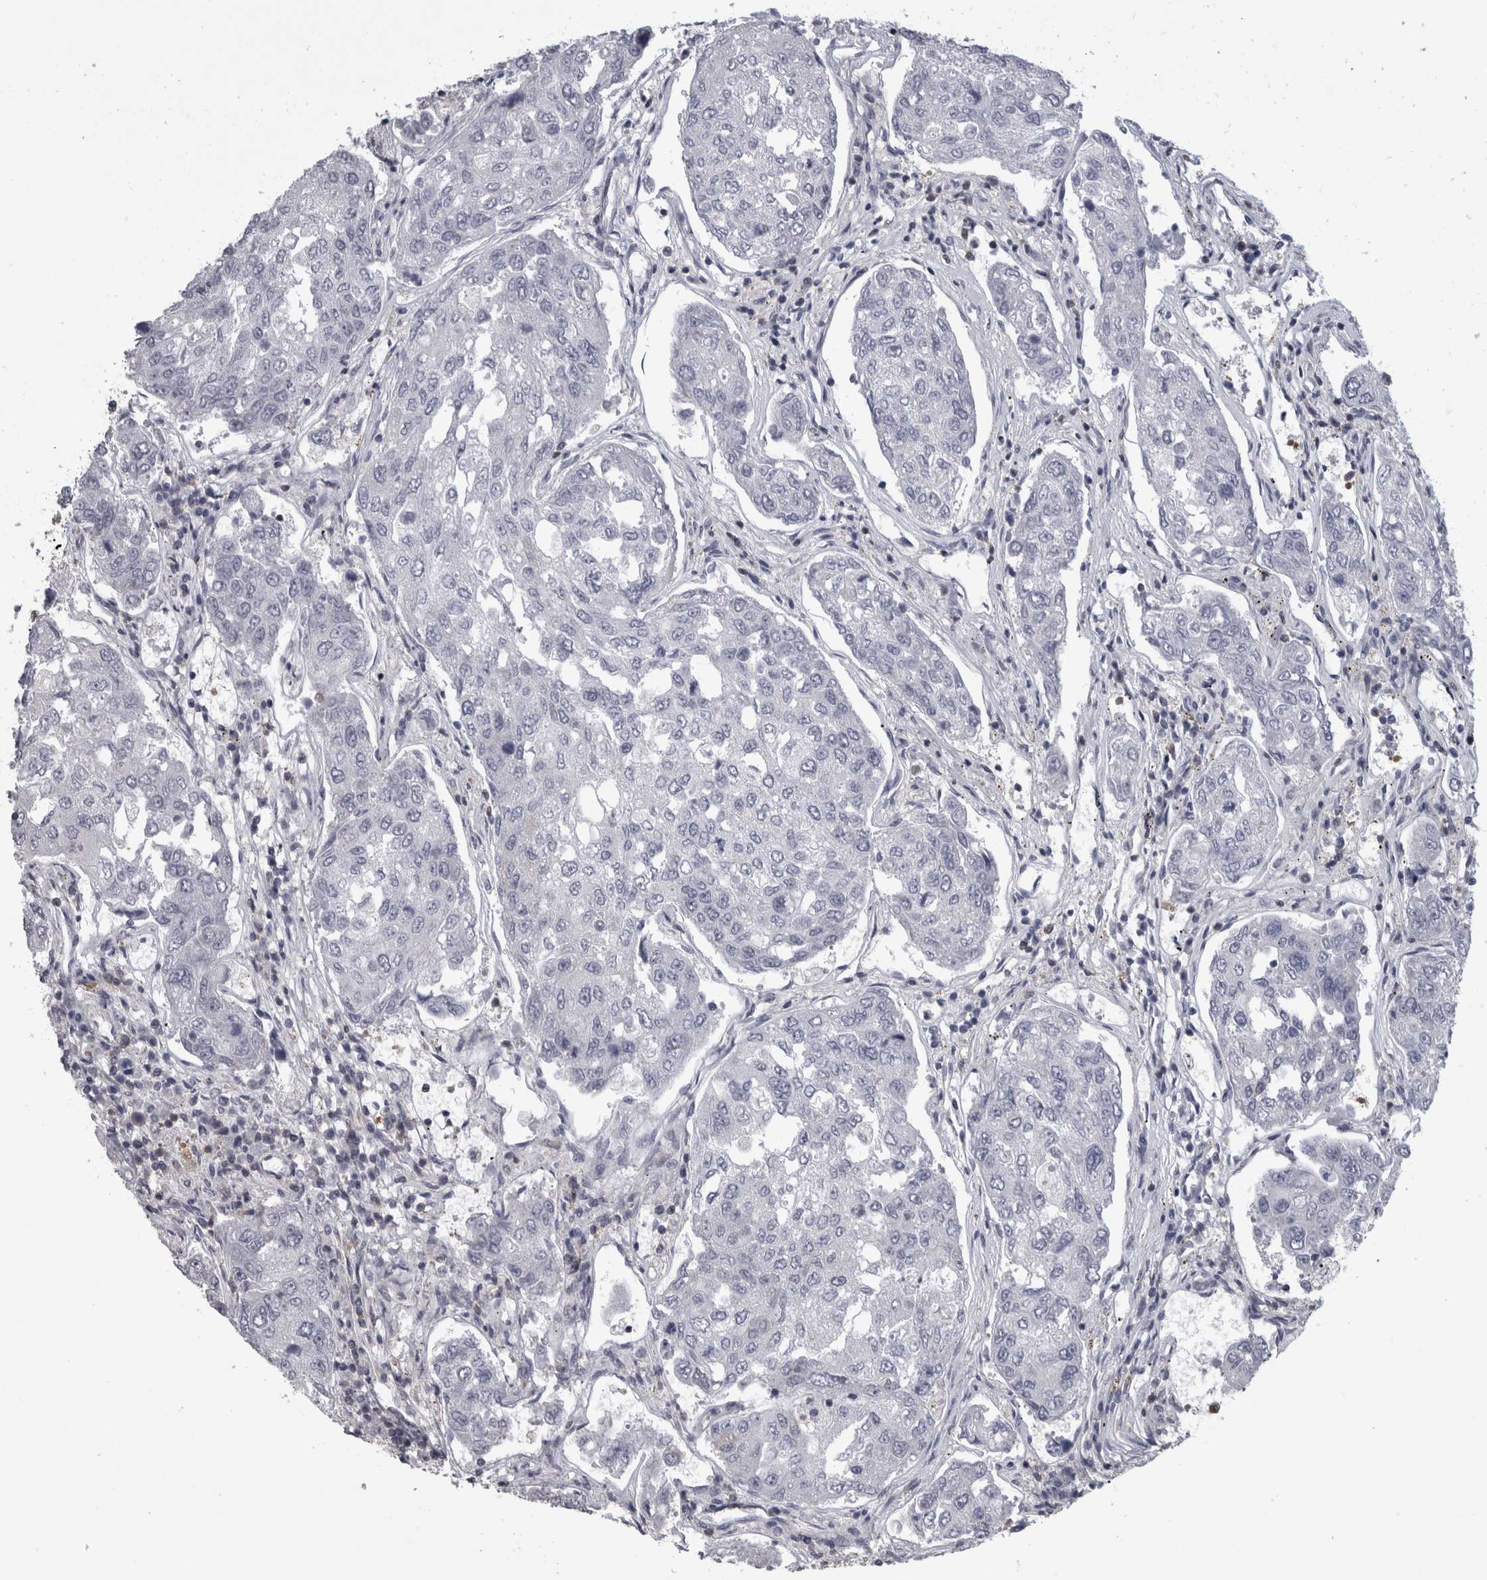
{"staining": {"intensity": "weak", "quantity": "<25%", "location": "cytoplasmic/membranous"}, "tissue": "urothelial cancer", "cell_type": "Tumor cells", "image_type": "cancer", "snomed": [{"axis": "morphology", "description": "Urothelial carcinoma, High grade"}, {"axis": "topography", "description": "Lymph node"}, {"axis": "topography", "description": "Urinary bladder"}], "caption": "This is an IHC histopathology image of human high-grade urothelial carcinoma. There is no expression in tumor cells.", "gene": "PRRC2C", "patient": {"sex": "male", "age": 51}}